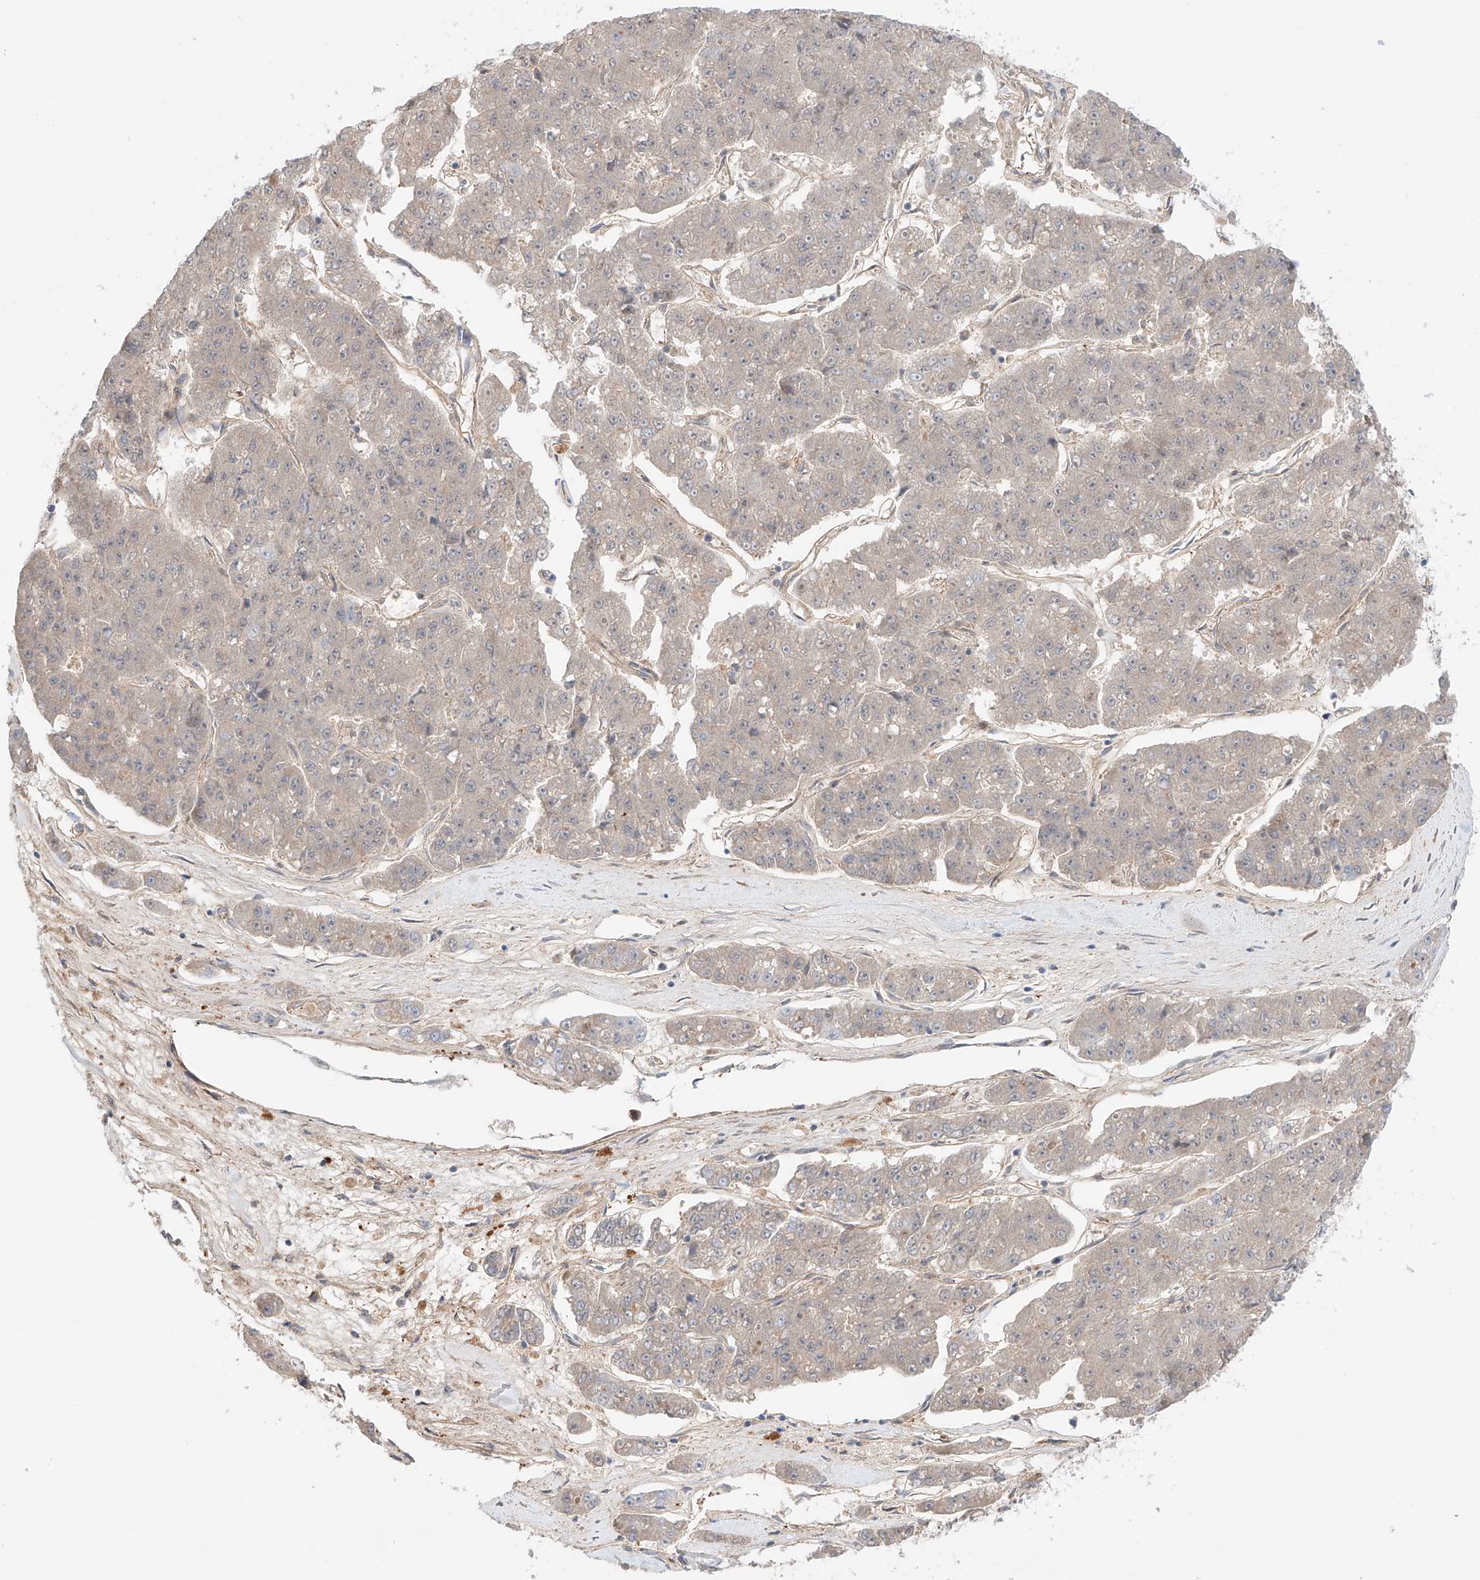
{"staining": {"intensity": "weak", "quantity": "<25%", "location": "cytoplasmic/membranous"}, "tissue": "pancreatic cancer", "cell_type": "Tumor cells", "image_type": "cancer", "snomed": [{"axis": "morphology", "description": "Adenocarcinoma, NOS"}, {"axis": "topography", "description": "Pancreas"}], "caption": "IHC of human pancreatic cancer (adenocarcinoma) demonstrates no expression in tumor cells.", "gene": "PGGT1B", "patient": {"sex": "male", "age": 50}}